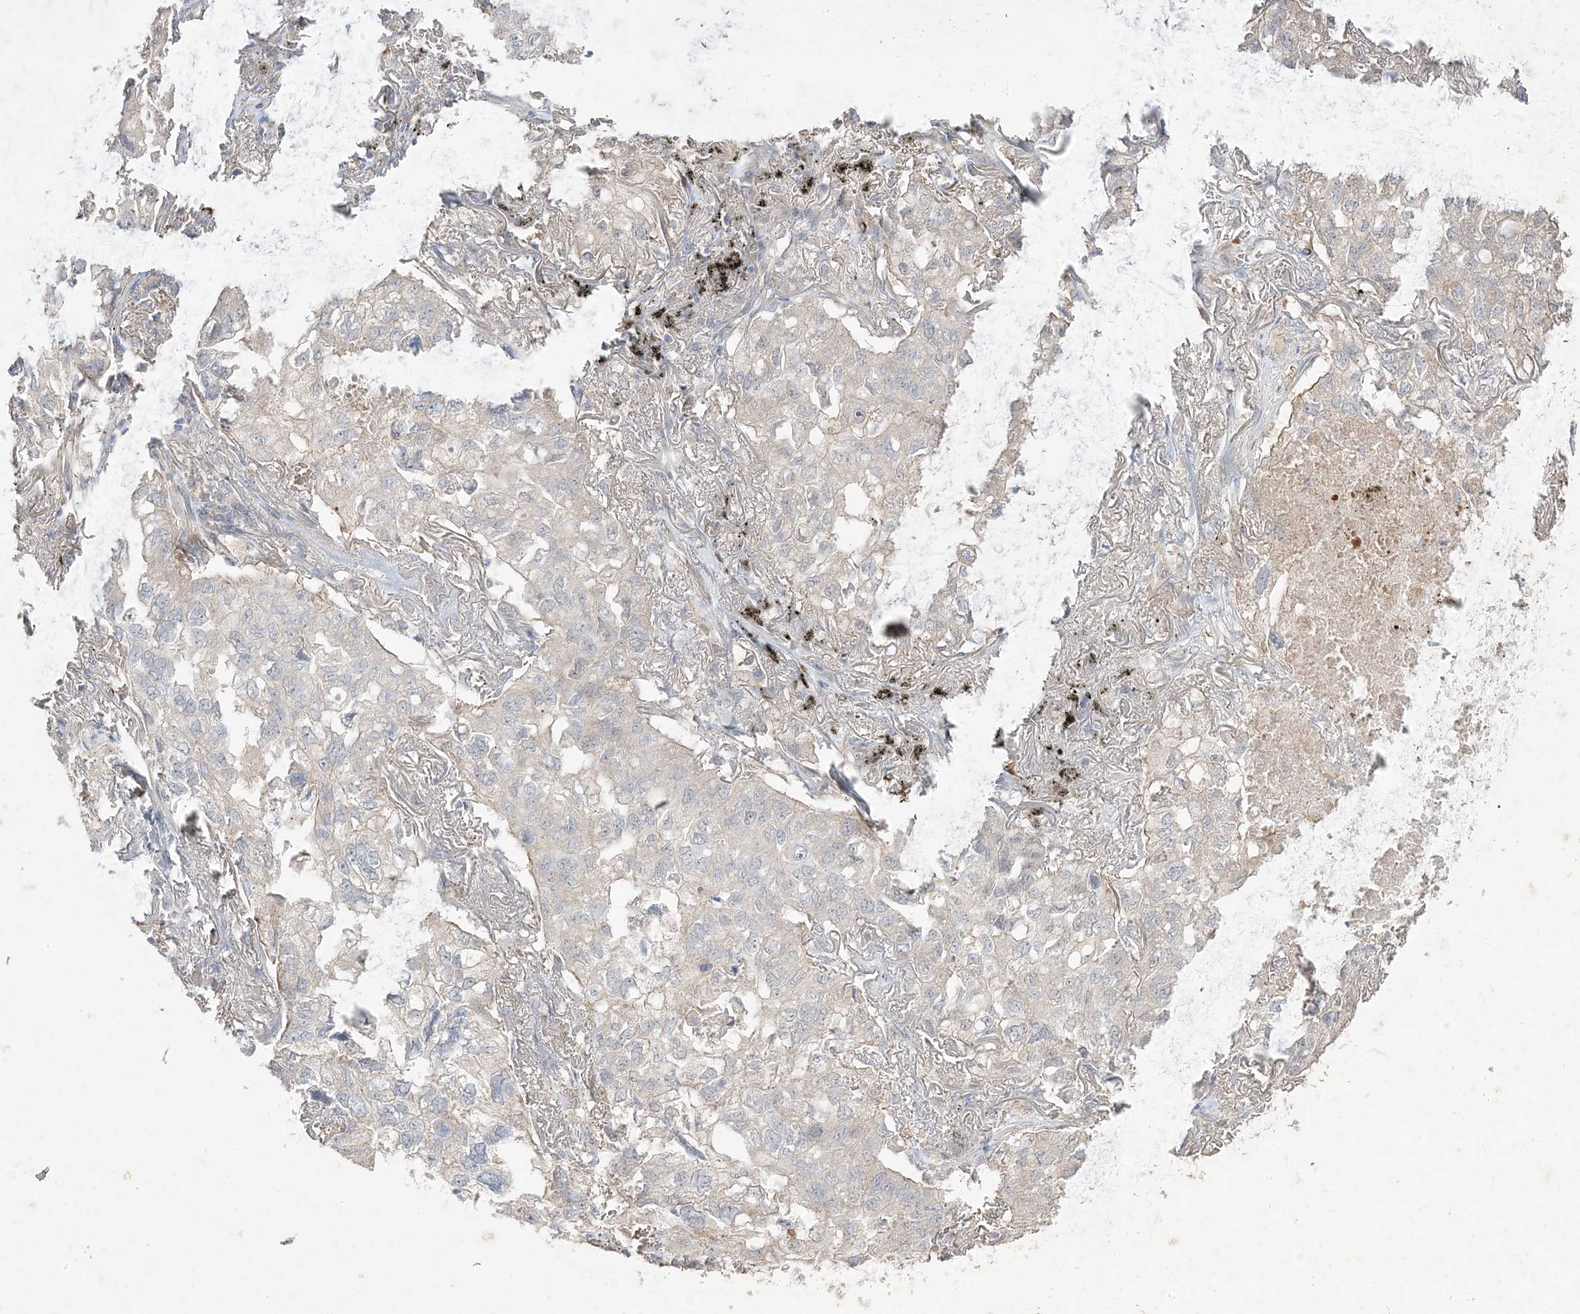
{"staining": {"intensity": "negative", "quantity": "none", "location": "none"}, "tissue": "lung cancer", "cell_type": "Tumor cells", "image_type": "cancer", "snomed": [{"axis": "morphology", "description": "Adenocarcinoma, NOS"}, {"axis": "topography", "description": "Lung"}], "caption": "Immunohistochemistry image of neoplastic tissue: human lung cancer (adenocarcinoma) stained with DAB demonstrates no significant protein staining in tumor cells.", "gene": "RGL4", "patient": {"sex": "male", "age": 65}}